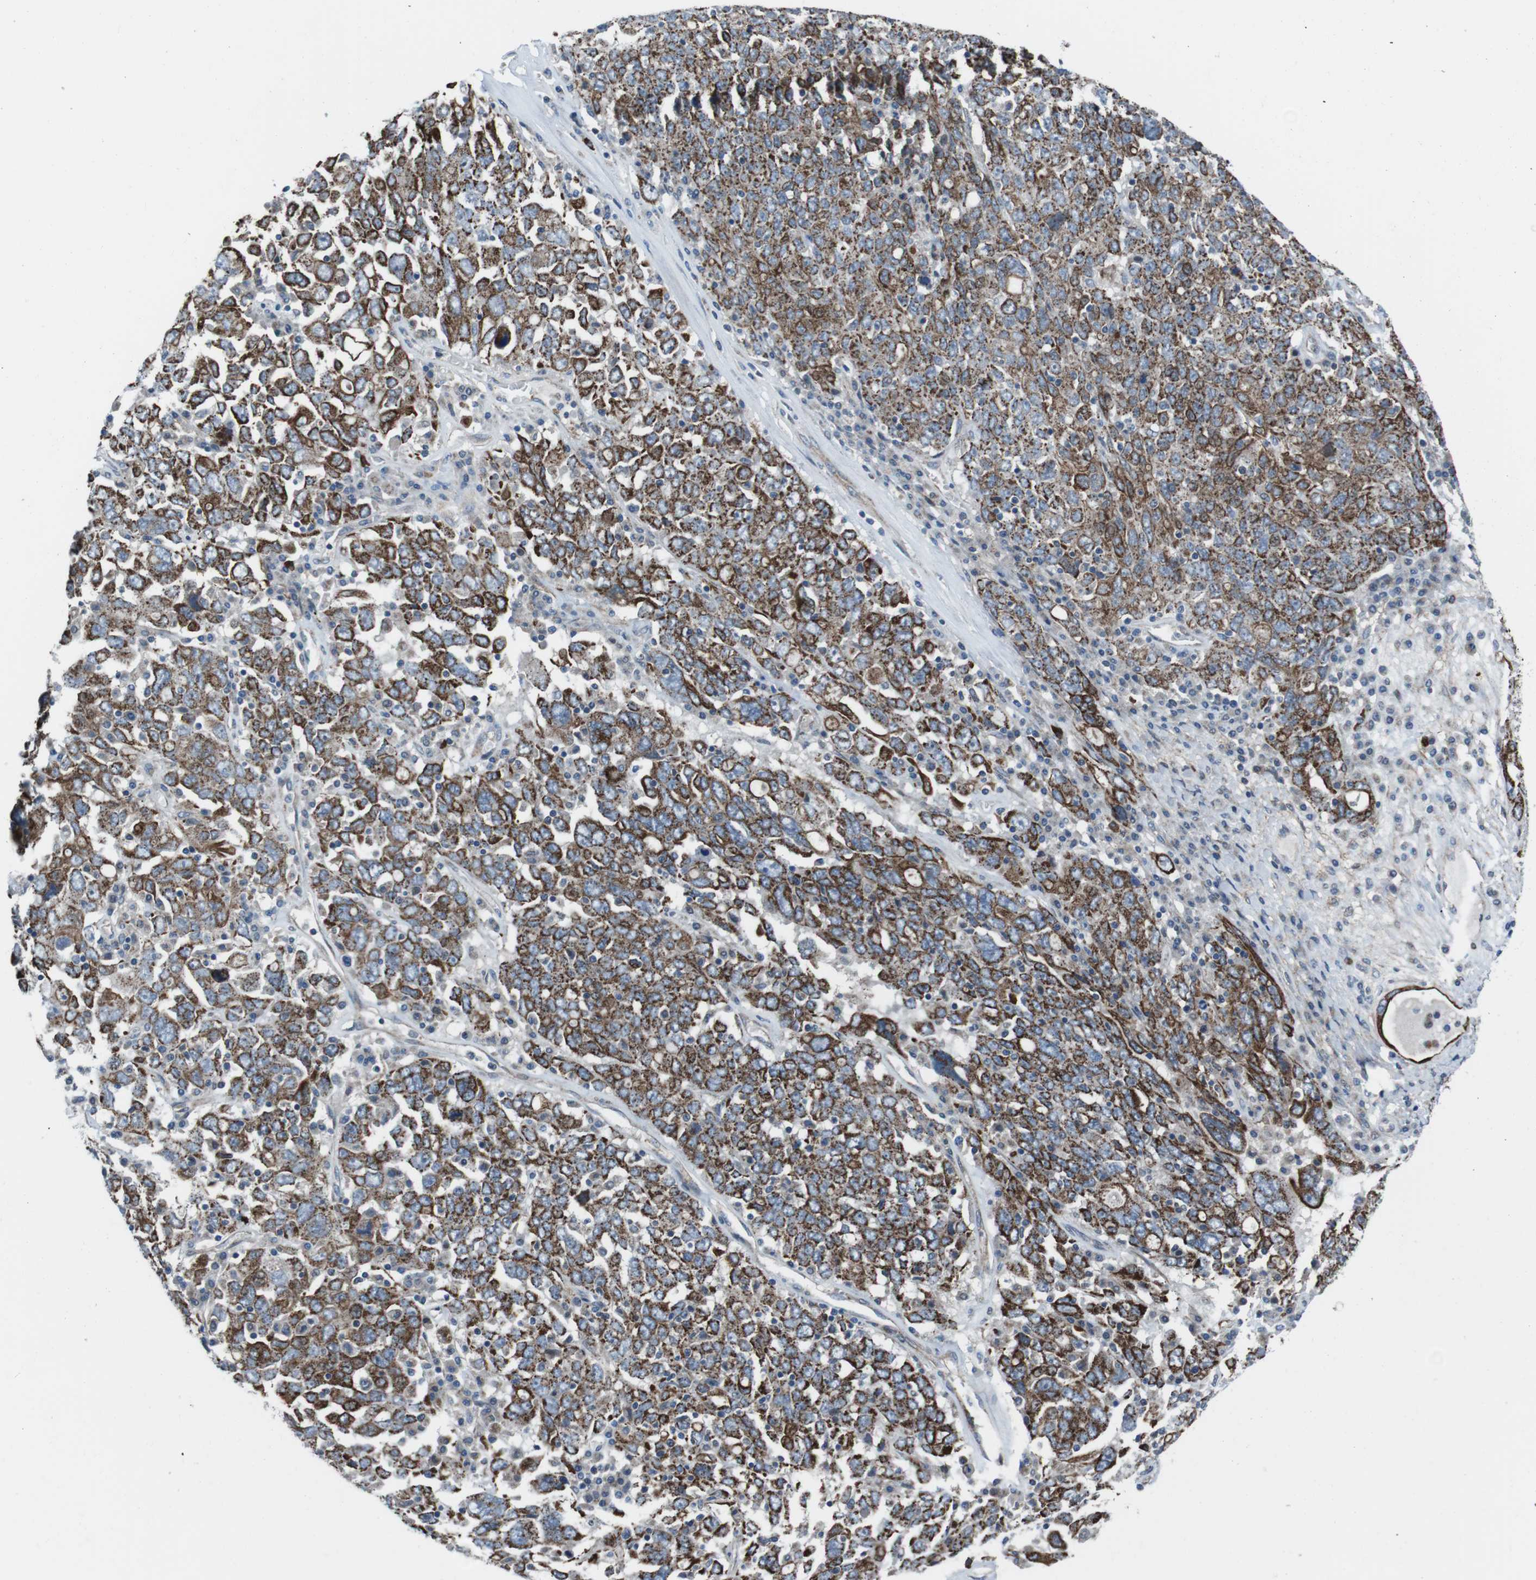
{"staining": {"intensity": "moderate", "quantity": ">75%", "location": "cytoplasmic/membranous"}, "tissue": "ovarian cancer", "cell_type": "Tumor cells", "image_type": "cancer", "snomed": [{"axis": "morphology", "description": "Carcinoma, endometroid"}, {"axis": "topography", "description": "Ovary"}], "caption": "Protein expression analysis of ovarian cancer exhibits moderate cytoplasmic/membranous staining in approximately >75% of tumor cells. Nuclei are stained in blue.", "gene": "FAM174B", "patient": {"sex": "female", "age": 62}}